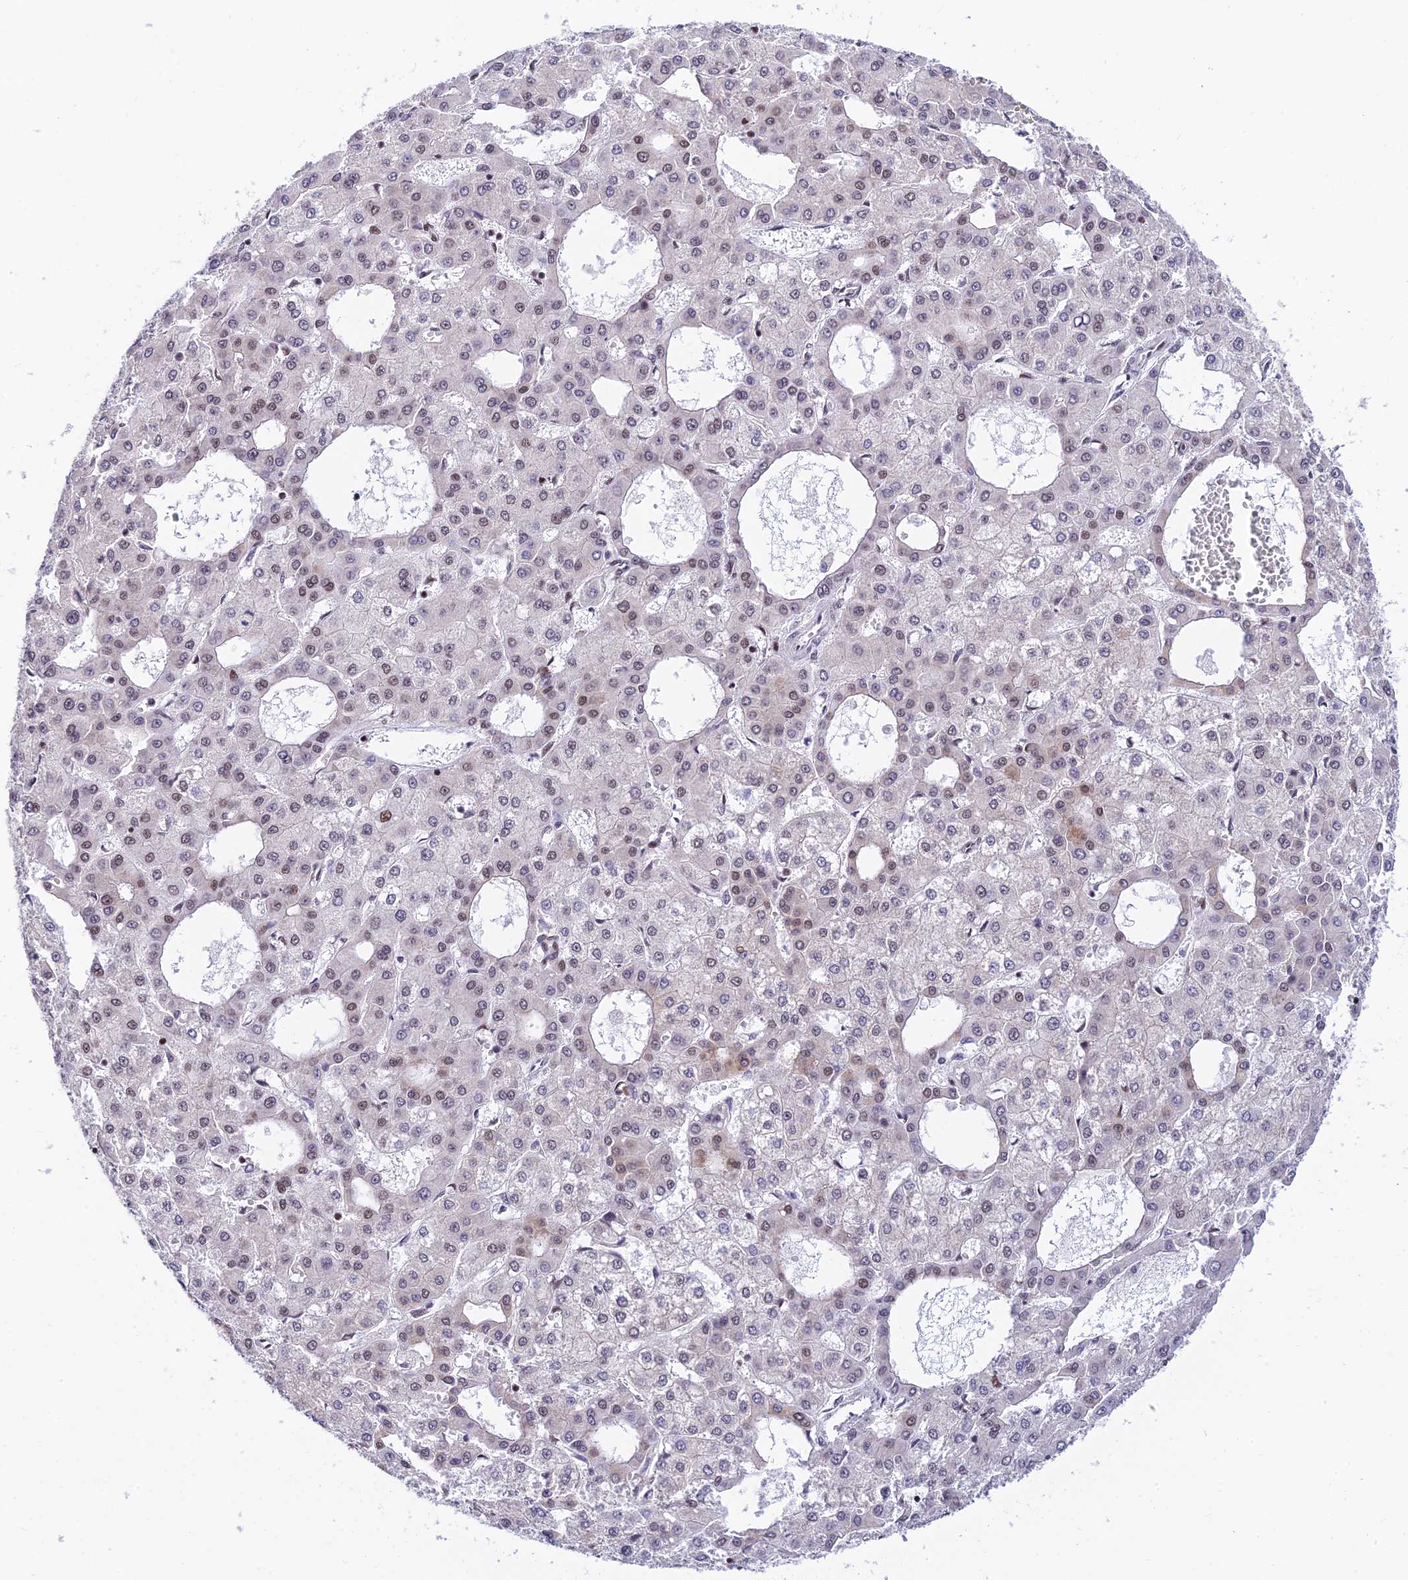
{"staining": {"intensity": "weak", "quantity": "25%-75%", "location": "nuclear"}, "tissue": "liver cancer", "cell_type": "Tumor cells", "image_type": "cancer", "snomed": [{"axis": "morphology", "description": "Carcinoma, Hepatocellular, NOS"}, {"axis": "topography", "description": "Liver"}], "caption": "Approximately 25%-75% of tumor cells in liver hepatocellular carcinoma exhibit weak nuclear protein expression as visualized by brown immunohistochemical staining.", "gene": "USP22", "patient": {"sex": "male", "age": 47}}